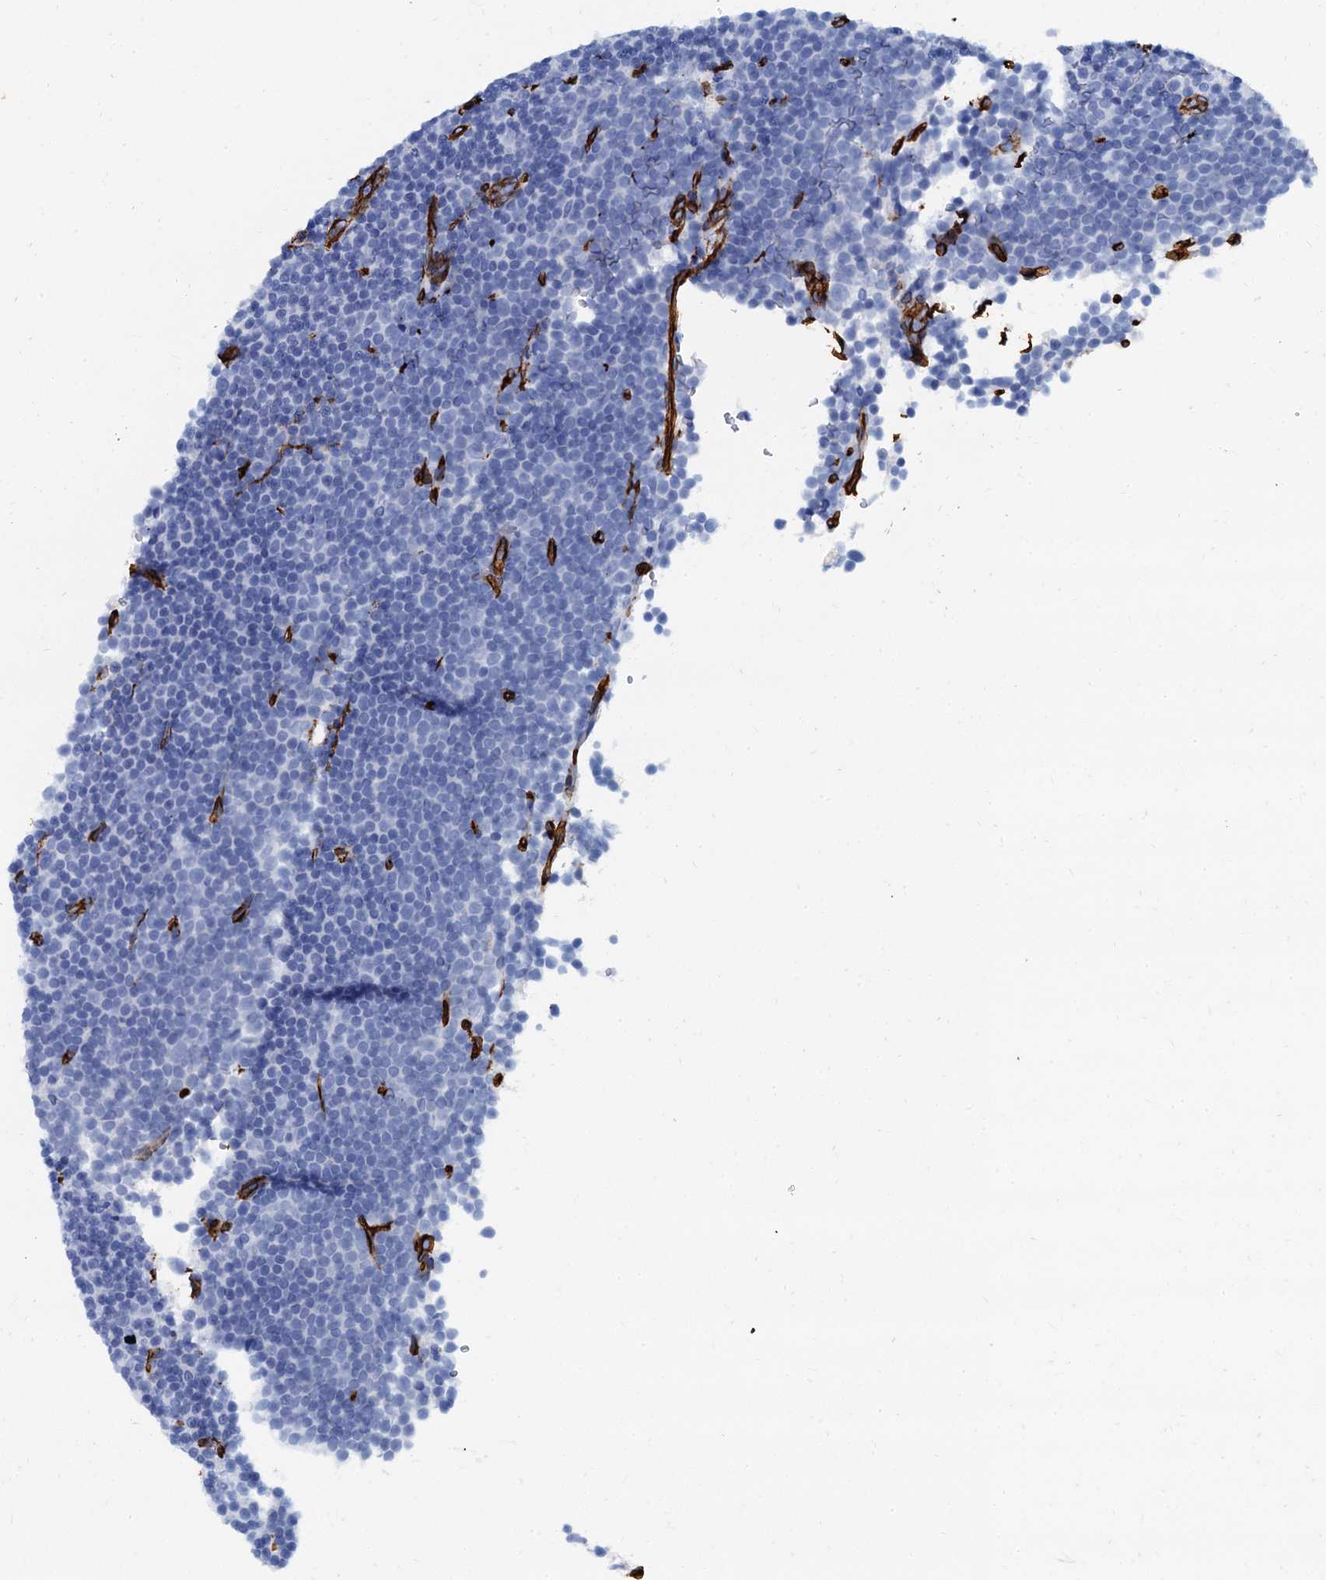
{"staining": {"intensity": "negative", "quantity": "none", "location": "none"}, "tissue": "lymphoma", "cell_type": "Tumor cells", "image_type": "cancer", "snomed": [{"axis": "morphology", "description": "Malignant lymphoma, non-Hodgkin's type, Low grade"}, {"axis": "topography", "description": "Lymph node"}], "caption": "DAB immunohistochemical staining of human low-grade malignant lymphoma, non-Hodgkin's type displays no significant staining in tumor cells.", "gene": "CAVIN2", "patient": {"sex": "female", "age": 67}}